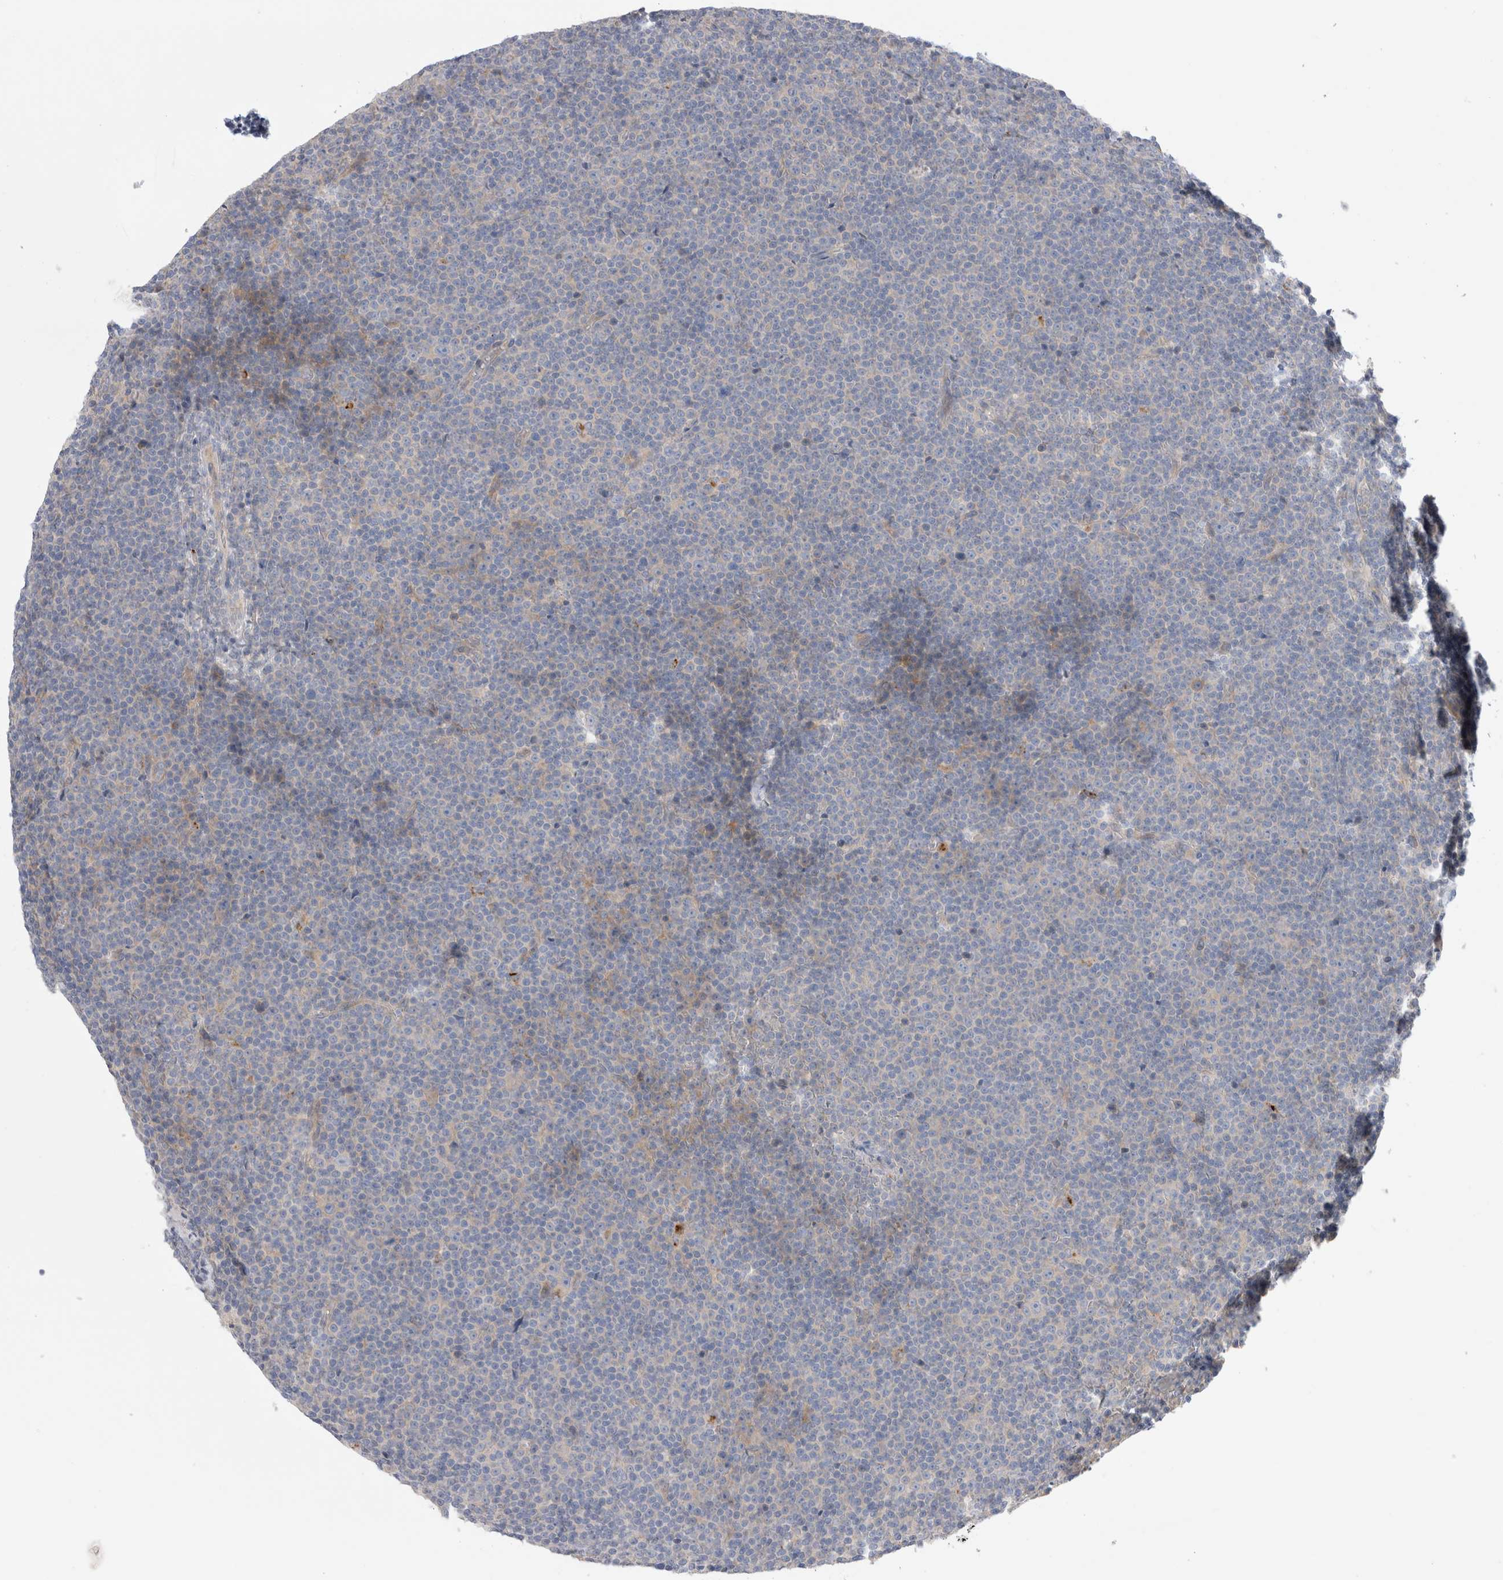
{"staining": {"intensity": "weak", "quantity": "<25%", "location": "cytoplasmic/membranous"}, "tissue": "lymphoma", "cell_type": "Tumor cells", "image_type": "cancer", "snomed": [{"axis": "morphology", "description": "Malignant lymphoma, non-Hodgkin's type, Low grade"}, {"axis": "topography", "description": "Lymph node"}], "caption": "The image demonstrates no staining of tumor cells in lymphoma.", "gene": "RBM12B", "patient": {"sex": "female", "age": 67}}